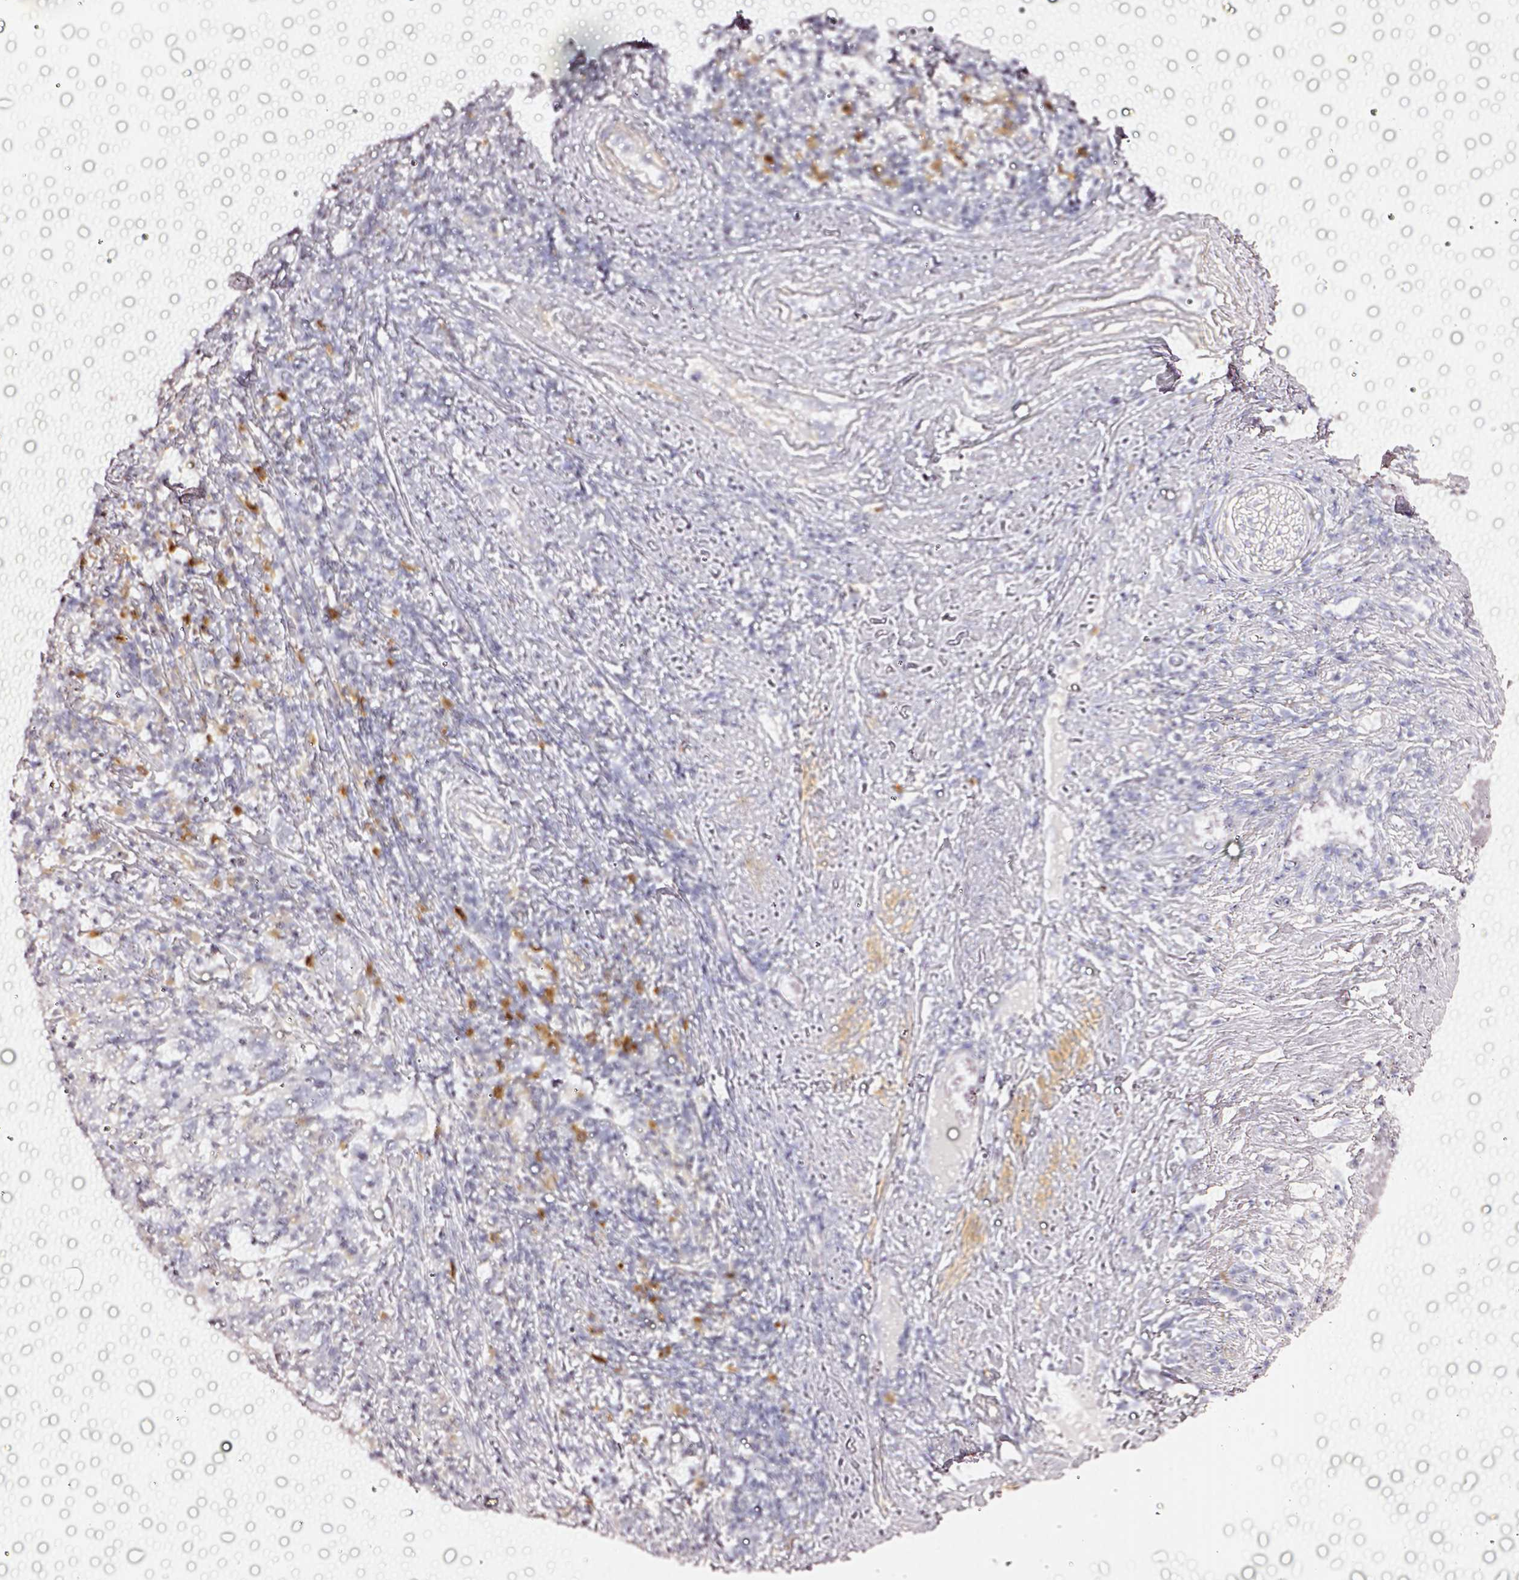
{"staining": {"intensity": "negative", "quantity": "none", "location": "none"}, "tissue": "cervical cancer", "cell_type": "Tumor cells", "image_type": "cancer", "snomed": [{"axis": "morphology", "description": "Squamous cell carcinoma, NOS"}, {"axis": "topography", "description": "Cervix"}], "caption": "This photomicrograph is of squamous cell carcinoma (cervical) stained with IHC to label a protein in brown with the nuclei are counter-stained blue. There is no positivity in tumor cells.", "gene": "CYB561A3", "patient": {"sex": "female", "age": 46}}